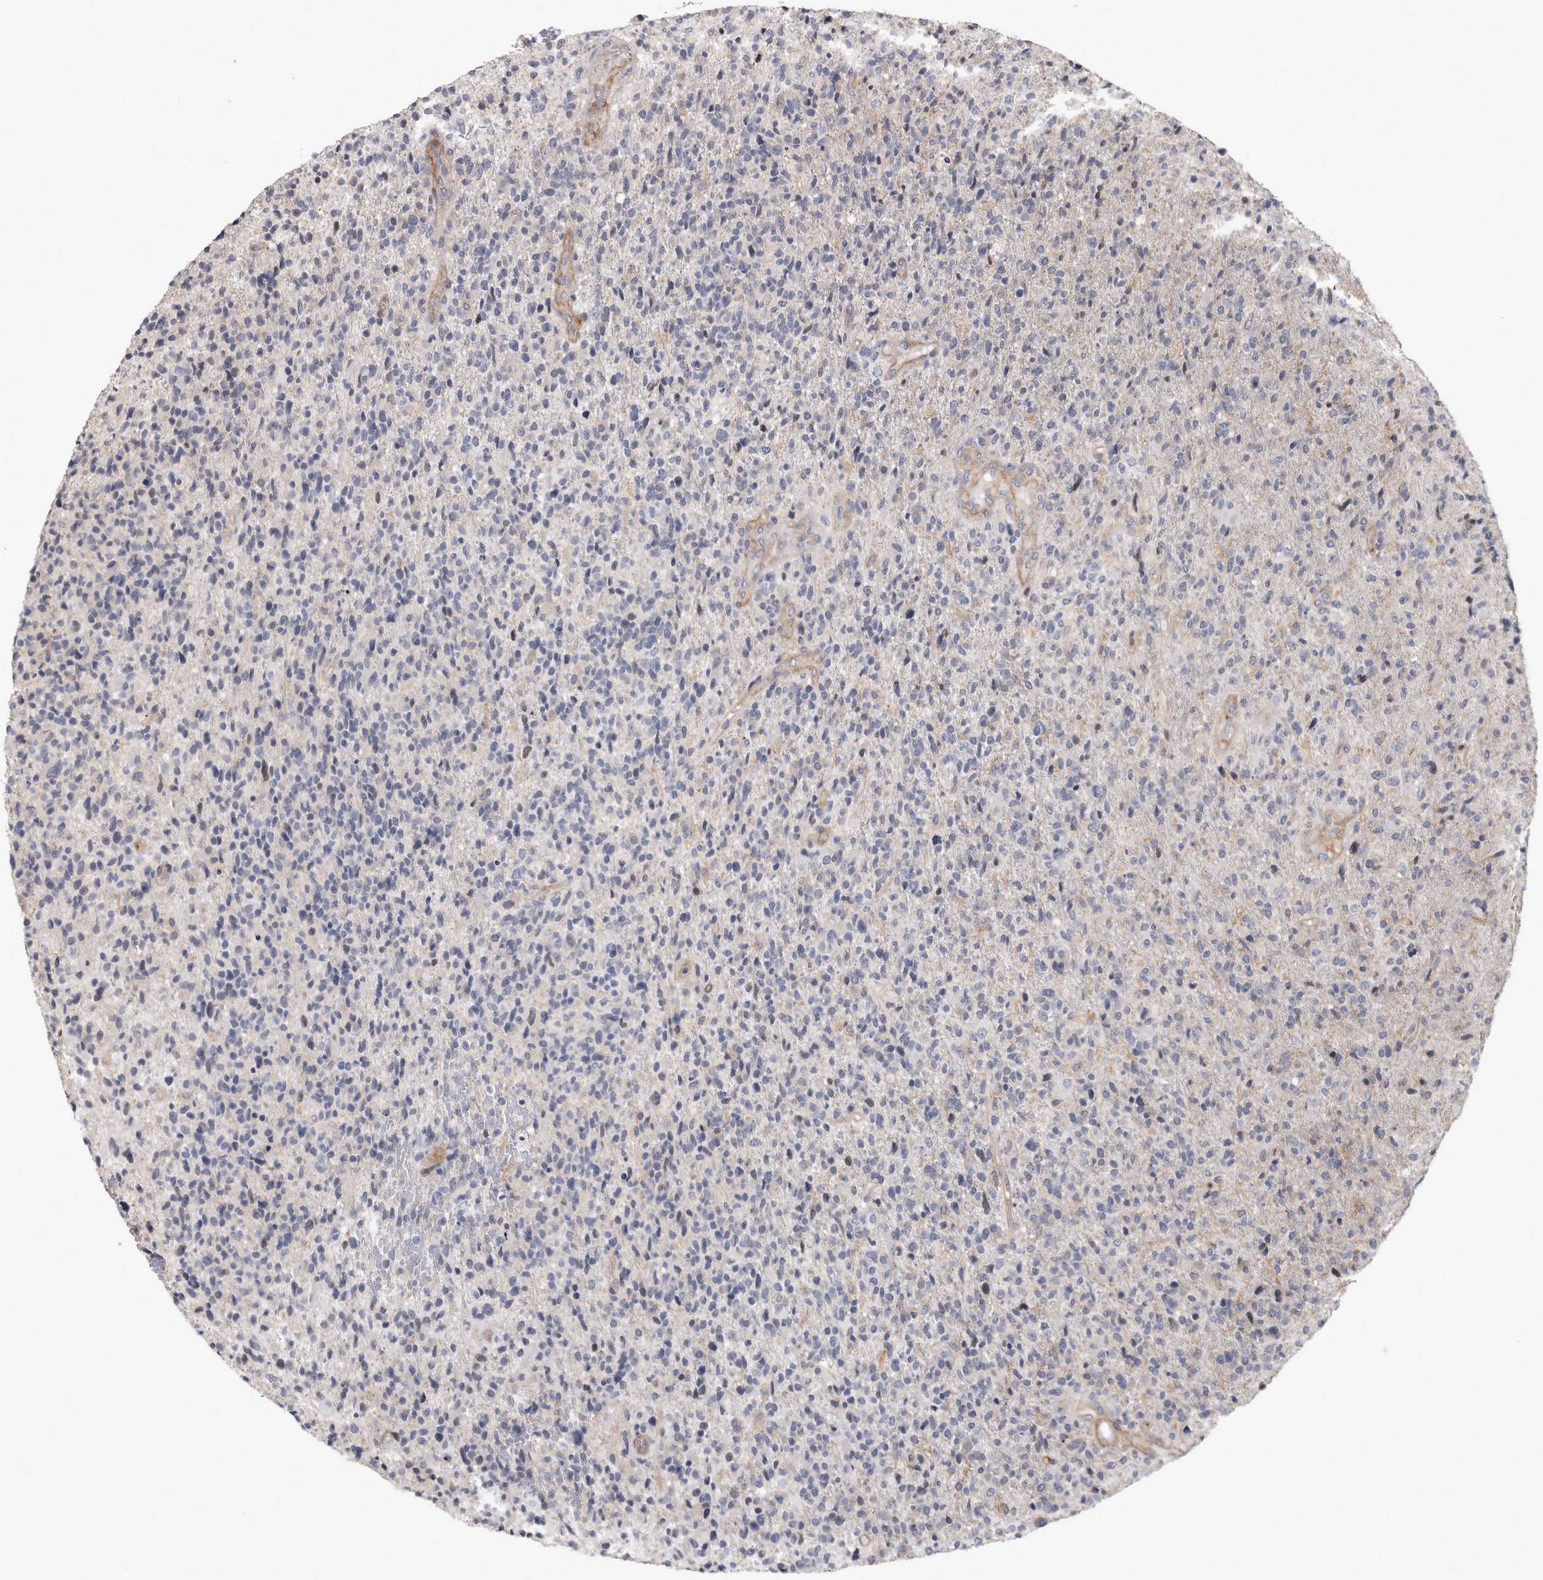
{"staining": {"intensity": "negative", "quantity": "none", "location": "none"}, "tissue": "glioma", "cell_type": "Tumor cells", "image_type": "cancer", "snomed": [{"axis": "morphology", "description": "Glioma, malignant, High grade"}, {"axis": "topography", "description": "Brain"}], "caption": "Immunohistochemistry (IHC) of human glioma demonstrates no expression in tumor cells.", "gene": "SPATA48", "patient": {"sex": "male", "age": 72}}